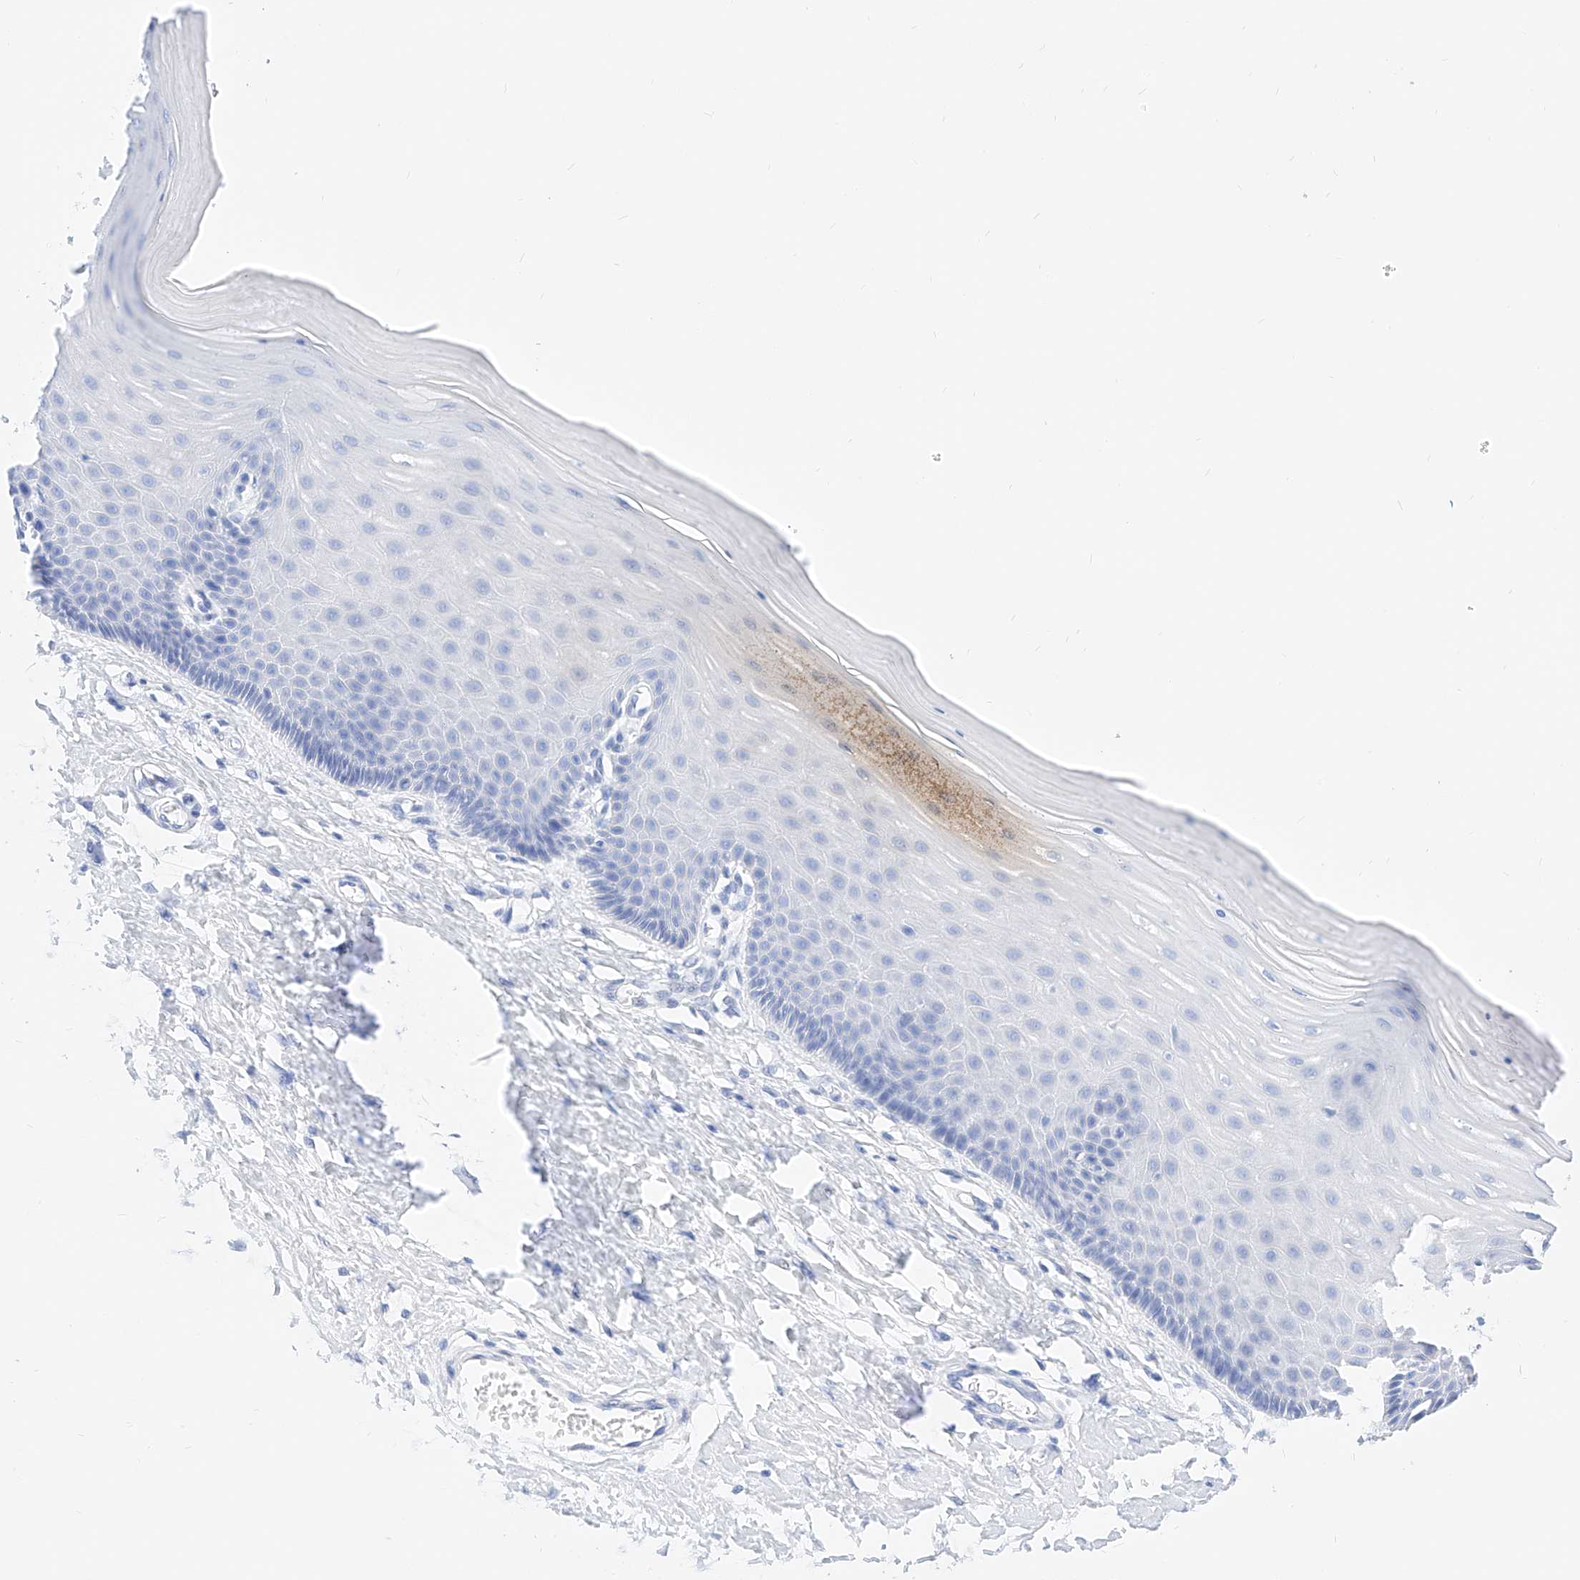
{"staining": {"intensity": "negative", "quantity": "none", "location": "none"}, "tissue": "cervix", "cell_type": "Glandular cells", "image_type": "normal", "snomed": [{"axis": "morphology", "description": "Normal tissue, NOS"}, {"axis": "topography", "description": "Cervix"}], "caption": "Photomicrograph shows no significant protein staining in glandular cells of normal cervix. The staining is performed using DAB (3,3'-diaminobenzidine) brown chromogen with nuclei counter-stained in using hematoxylin.", "gene": "KCNJ1", "patient": {"sex": "female", "age": 55}}